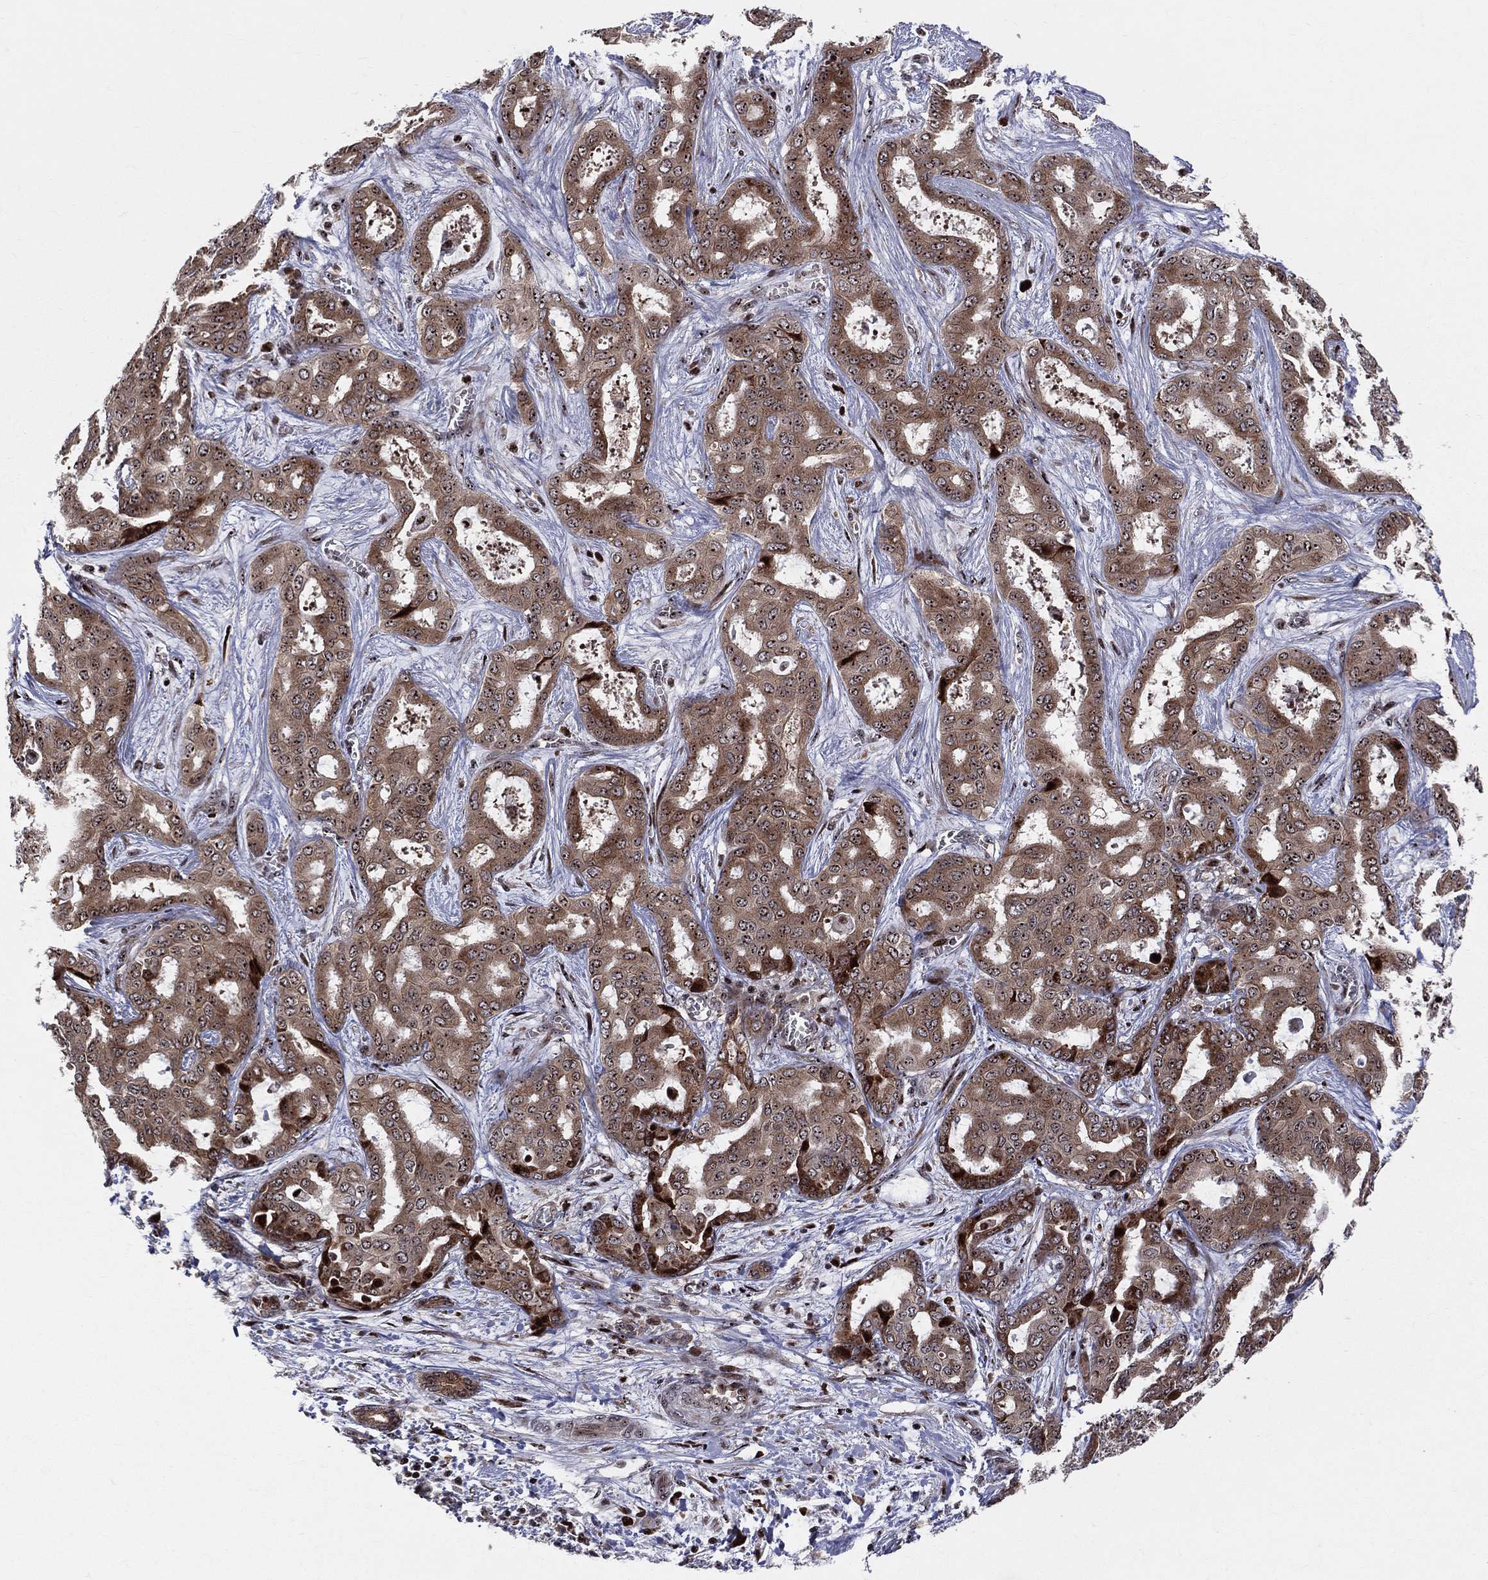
{"staining": {"intensity": "strong", "quantity": "<25%", "location": "cytoplasmic/membranous,nuclear"}, "tissue": "liver cancer", "cell_type": "Tumor cells", "image_type": "cancer", "snomed": [{"axis": "morphology", "description": "Cholangiocarcinoma"}, {"axis": "topography", "description": "Liver"}], "caption": "A brown stain shows strong cytoplasmic/membranous and nuclear positivity of a protein in liver cholangiocarcinoma tumor cells.", "gene": "VHL", "patient": {"sex": "female", "age": 64}}